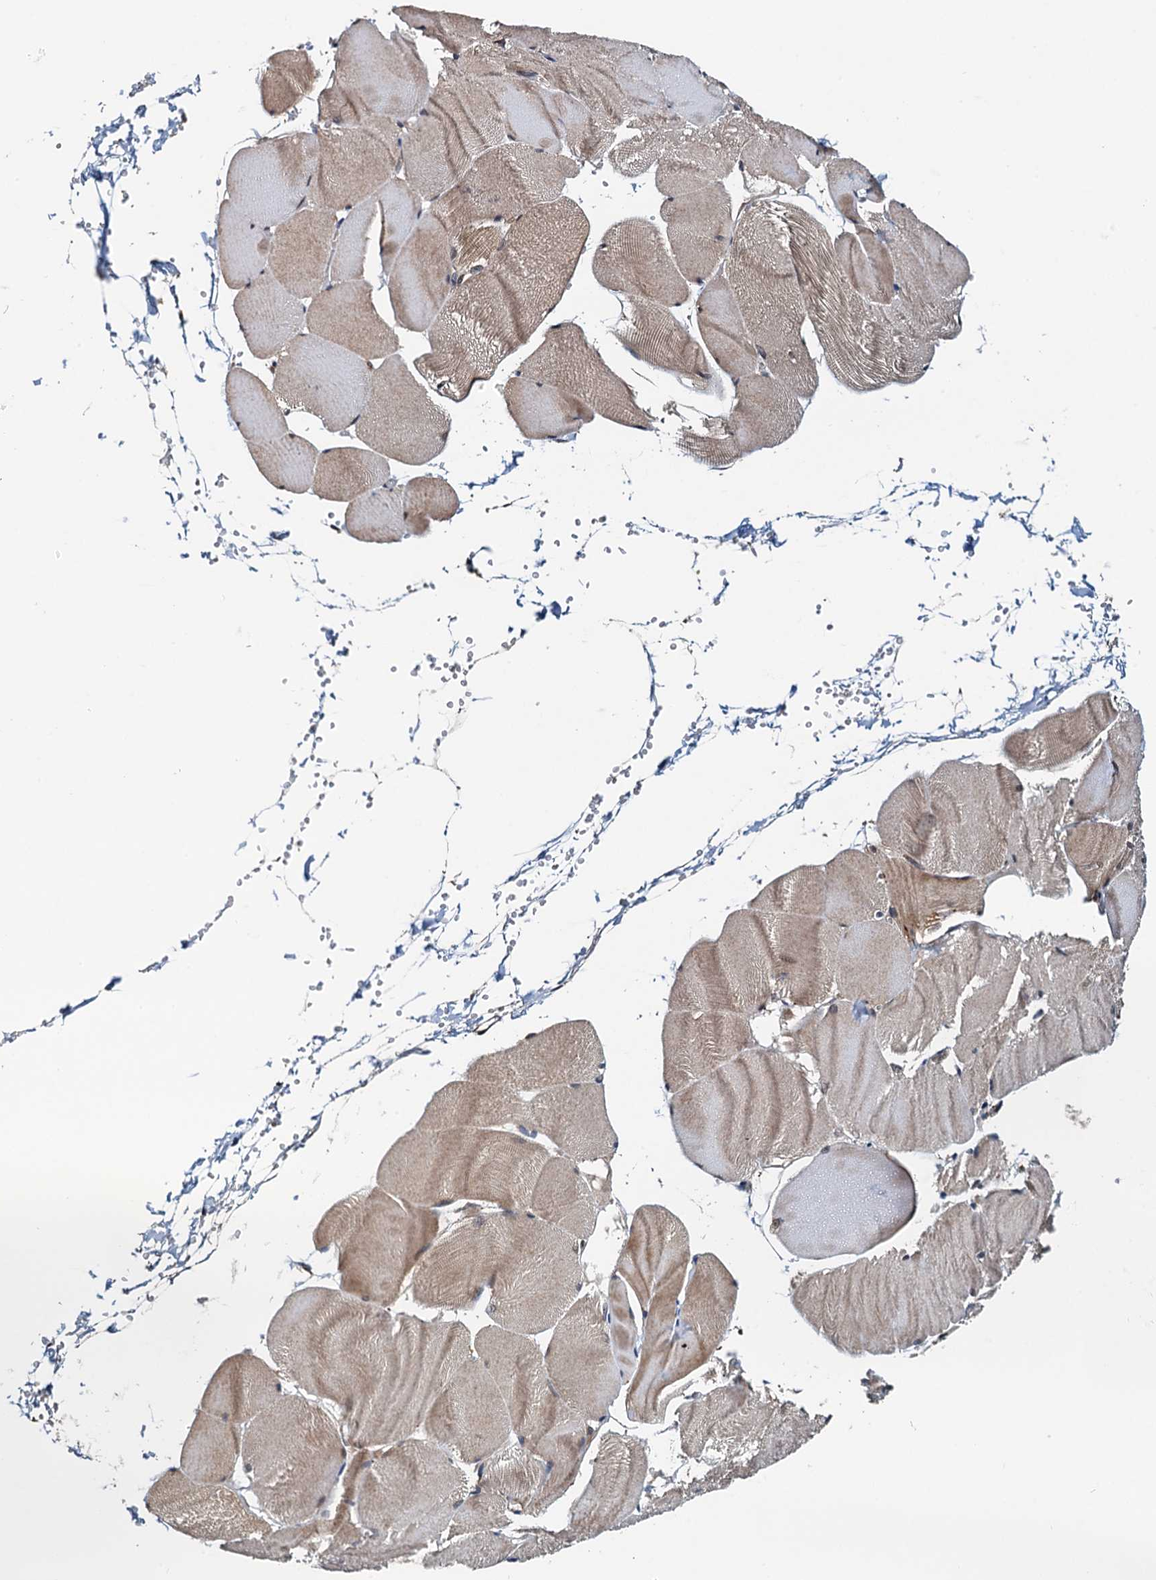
{"staining": {"intensity": "moderate", "quantity": ">75%", "location": "cytoplasmic/membranous"}, "tissue": "skeletal muscle", "cell_type": "Myocytes", "image_type": "normal", "snomed": [{"axis": "morphology", "description": "Normal tissue, NOS"}, {"axis": "morphology", "description": "Basal cell carcinoma"}, {"axis": "topography", "description": "Skeletal muscle"}], "caption": "An image of human skeletal muscle stained for a protein exhibits moderate cytoplasmic/membranous brown staining in myocytes.", "gene": "AAGAB", "patient": {"sex": "female", "age": 64}}